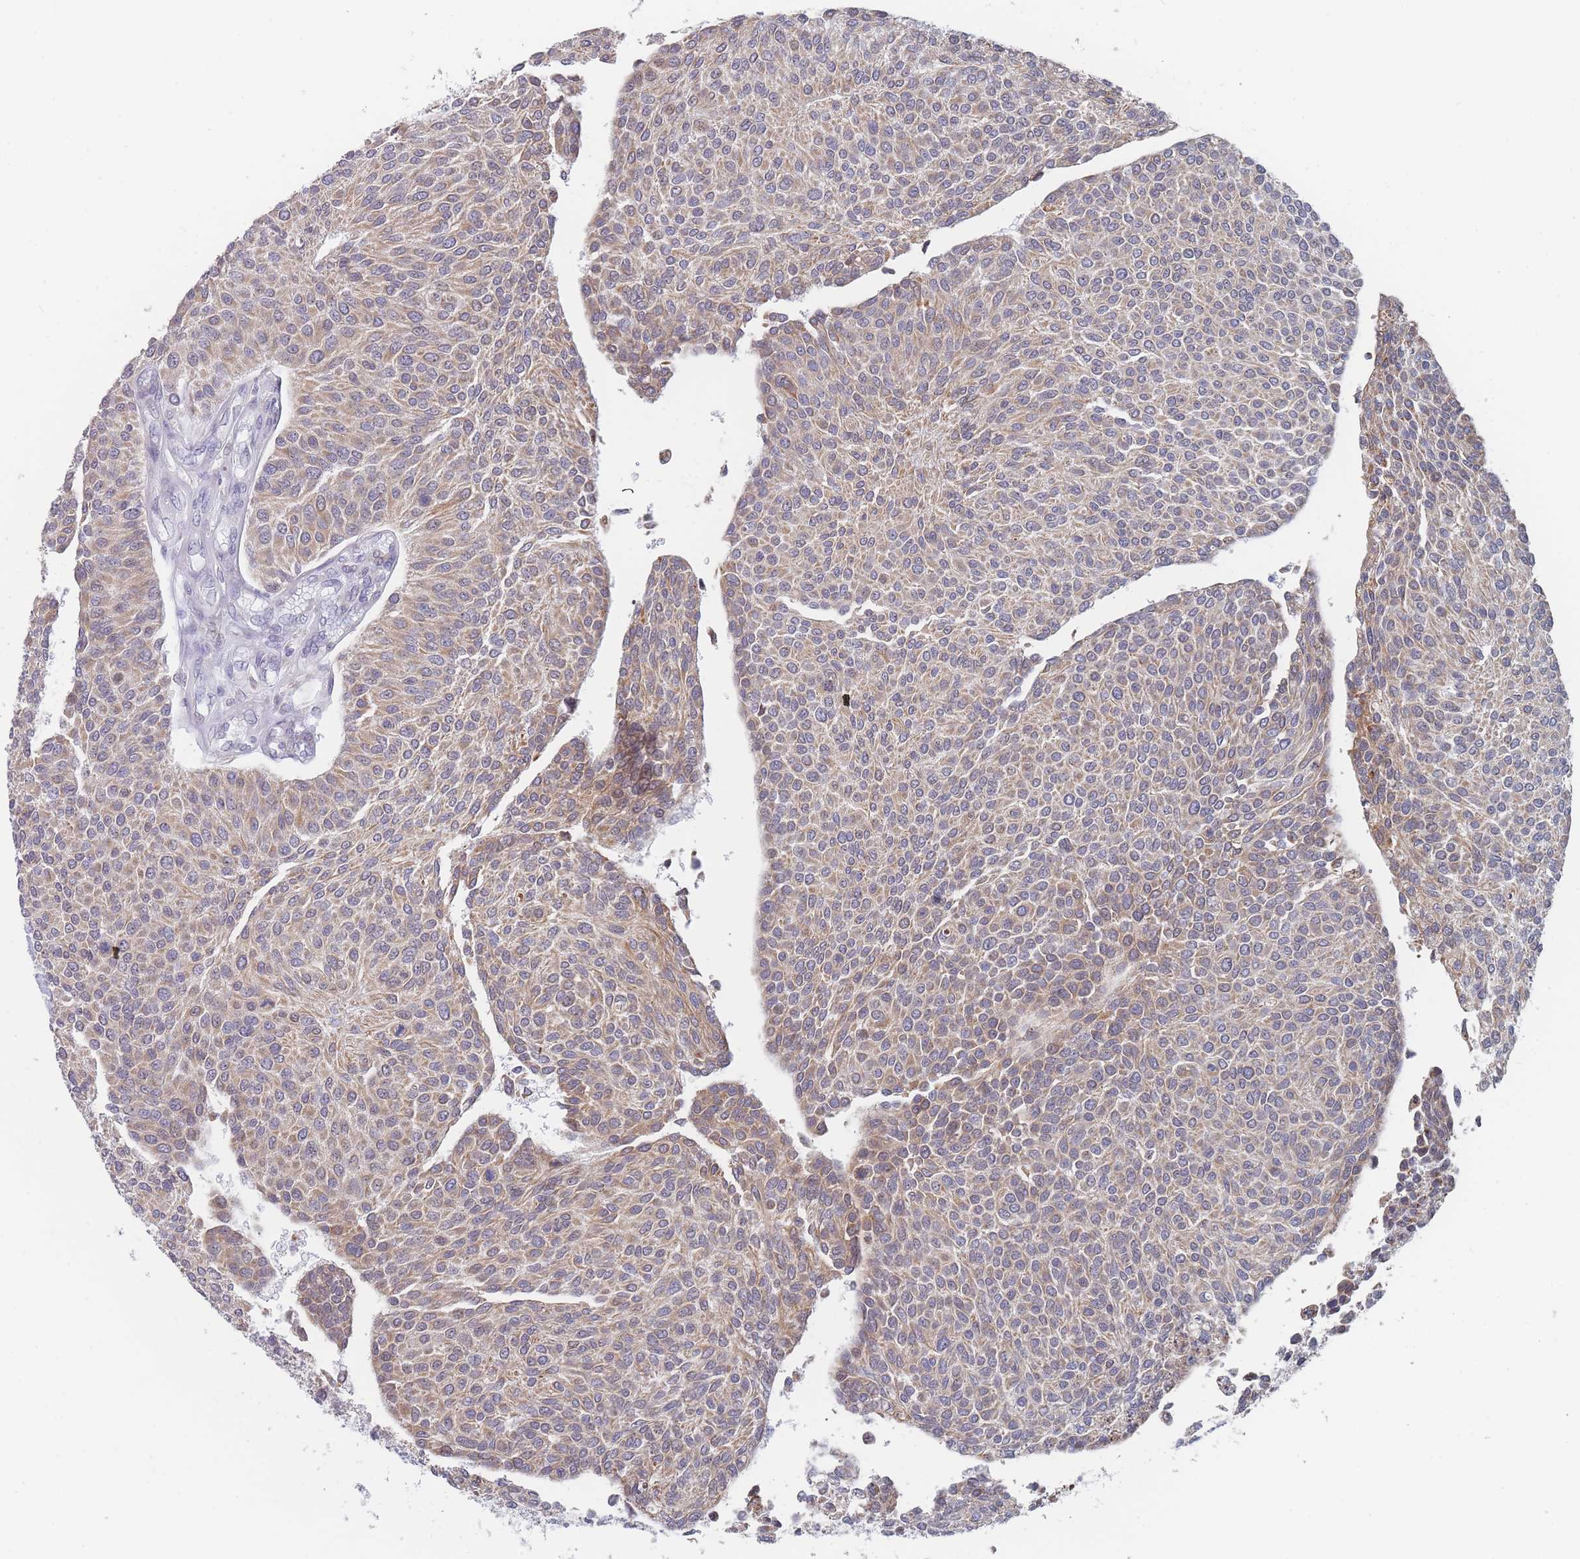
{"staining": {"intensity": "weak", "quantity": "25%-75%", "location": "cytoplasmic/membranous"}, "tissue": "urothelial cancer", "cell_type": "Tumor cells", "image_type": "cancer", "snomed": [{"axis": "morphology", "description": "Urothelial carcinoma, NOS"}, {"axis": "topography", "description": "Urinary bladder"}], "caption": "Protein staining by IHC demonstrates weak cytoplasmic/membranous positivity in approximately 25%-75% of tumor cells in transitional cell carcinoma. Nuclei are stained in blue.", "gene": "TMED10", "patient": {"sex": "male", "age": 55}}